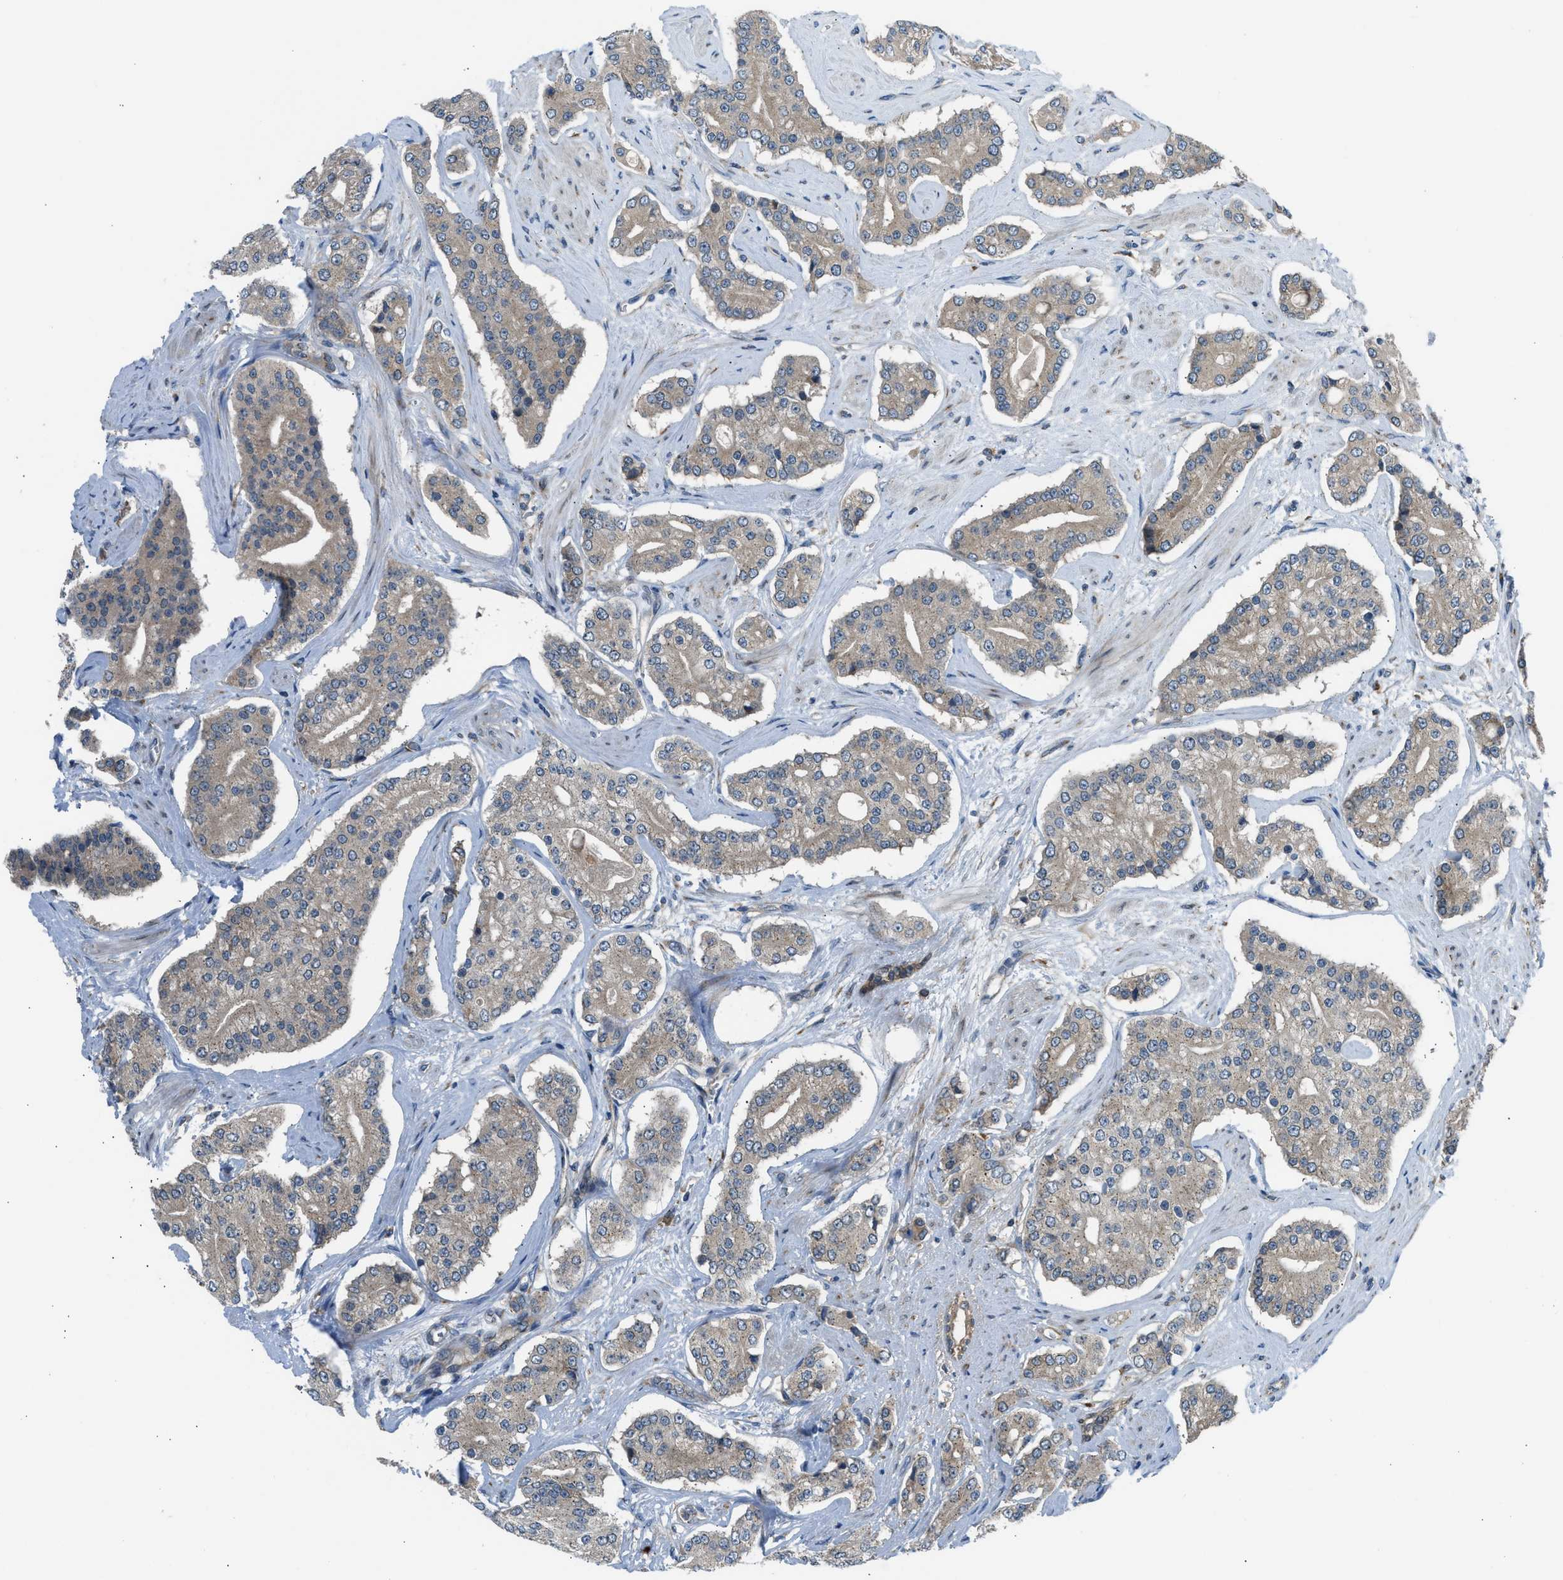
{"staining": {"intensity": "weak", "quantity": ">75%", "location": "cytoplasmic/membranous"}, "tissue": "prostate cancer", "cell_type": "Tumor cells", "image_type": "cancer", "snomed": [{"axis": "morphology", "description": "Adenocarcinoma, High grade"}, {"axis": "topography", "description": "Prostate"}], "caption": "A brown stain labels weak cytoplasmic/membranous positivity of a protein in prostate cancer tumor cells.", "gene": "EDARADD", "patient": {"sex": "male", "age": 71}}